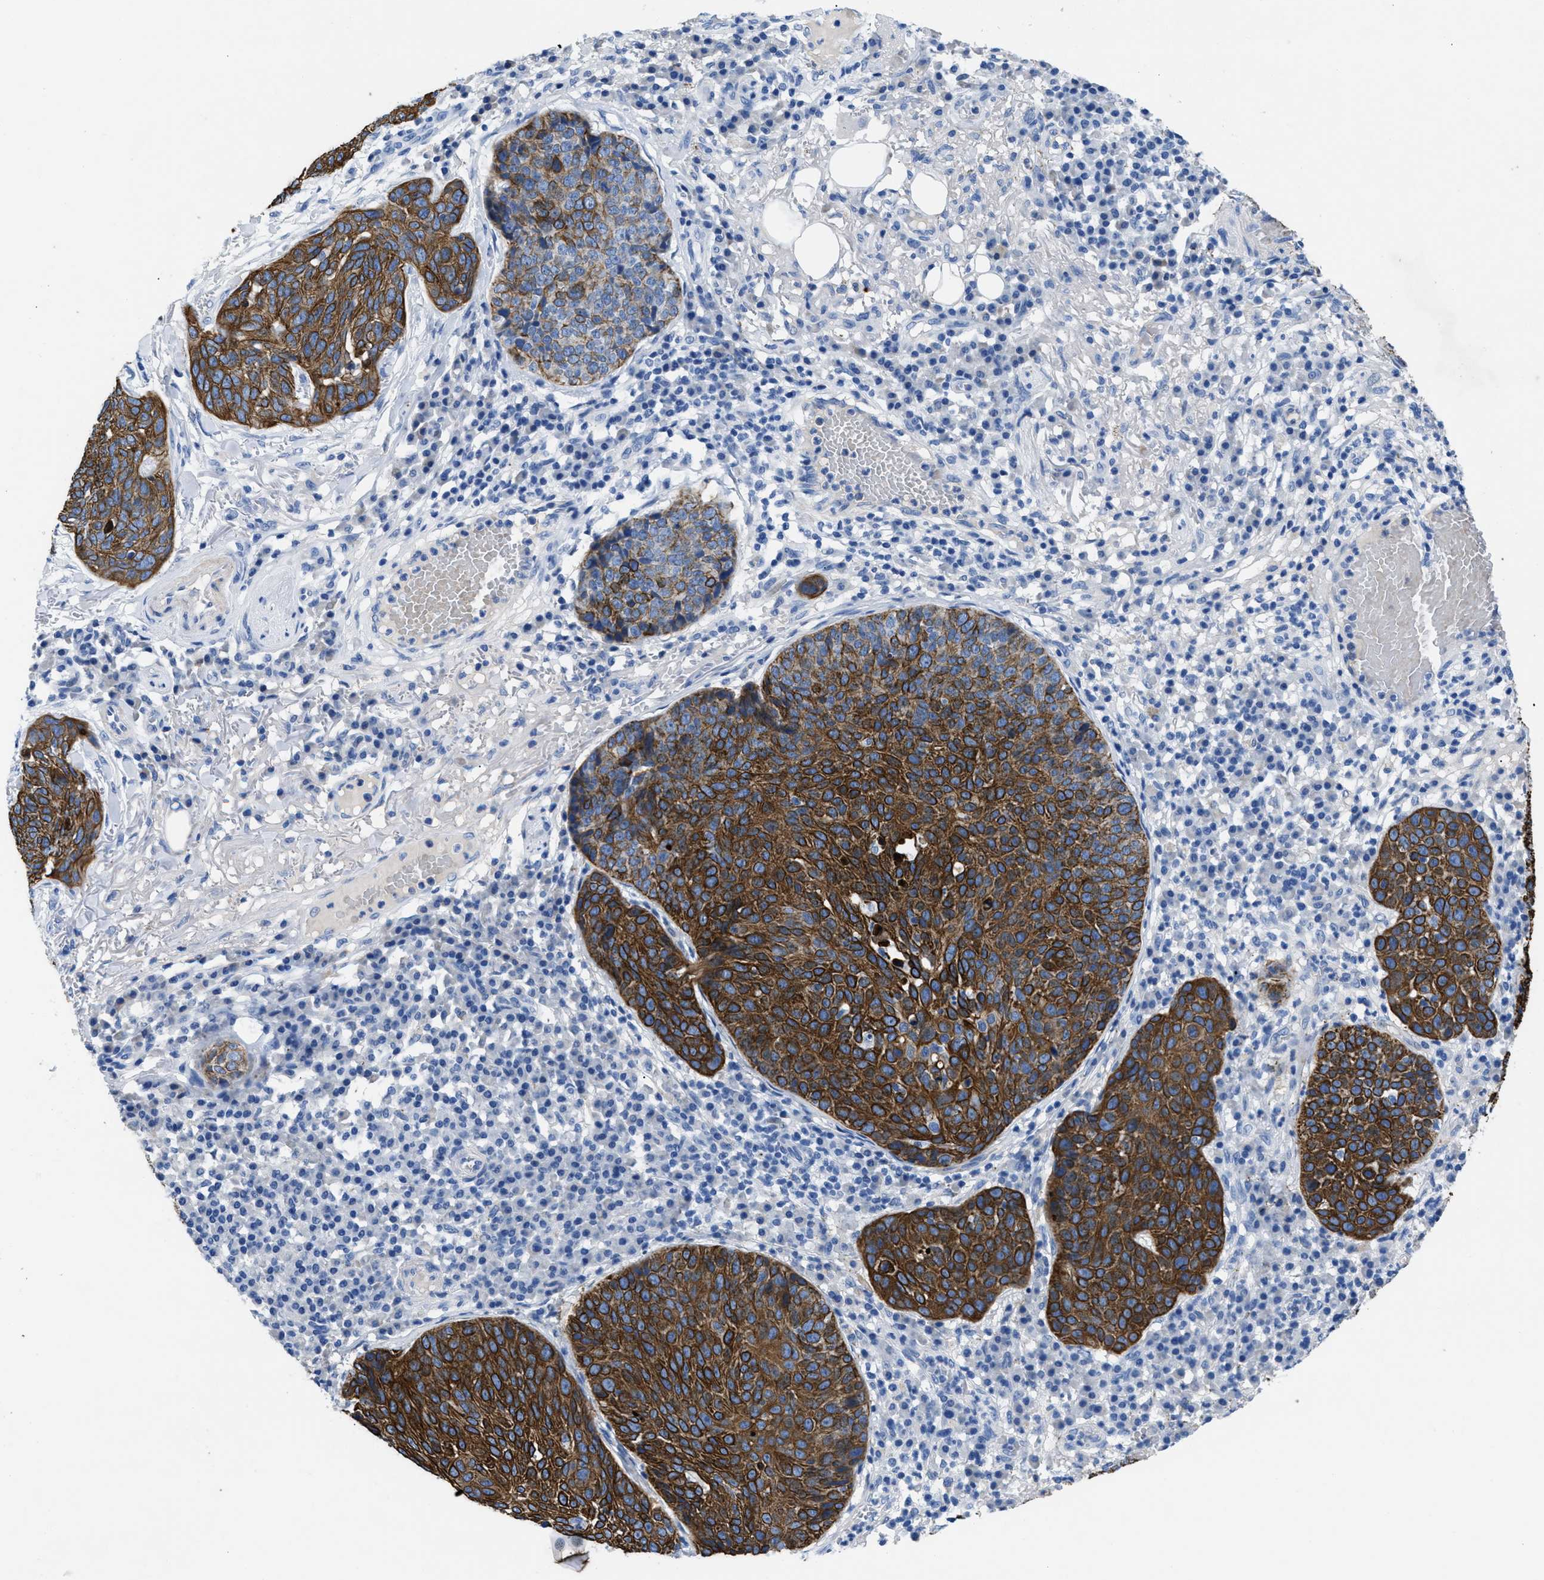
{"staining": {"intensity": "strong", "quantity": ">75%", "location": "cytoplasmic/membranous"}, "tissue": "skin cancer", "cell_type": "Tumor cells", "image_type": "cancer", "snomed": [{"axis": "morphology", "description": "Squamous cell carcinoma in situ, NOS"}, {"axis": "morphology", "description": "Squamous cell carcinoma, NOS"}, {"axis": "topography", "description": "Skin"}], "caption": "Immunohistochemistry (IHC) of human skin cancer demonstrates high levels of strong cytoplasmic/membranous staining in about >75% of tumor cells.", "gene": "TMEM68", "patient": {"sex": "male", "age": 93}}